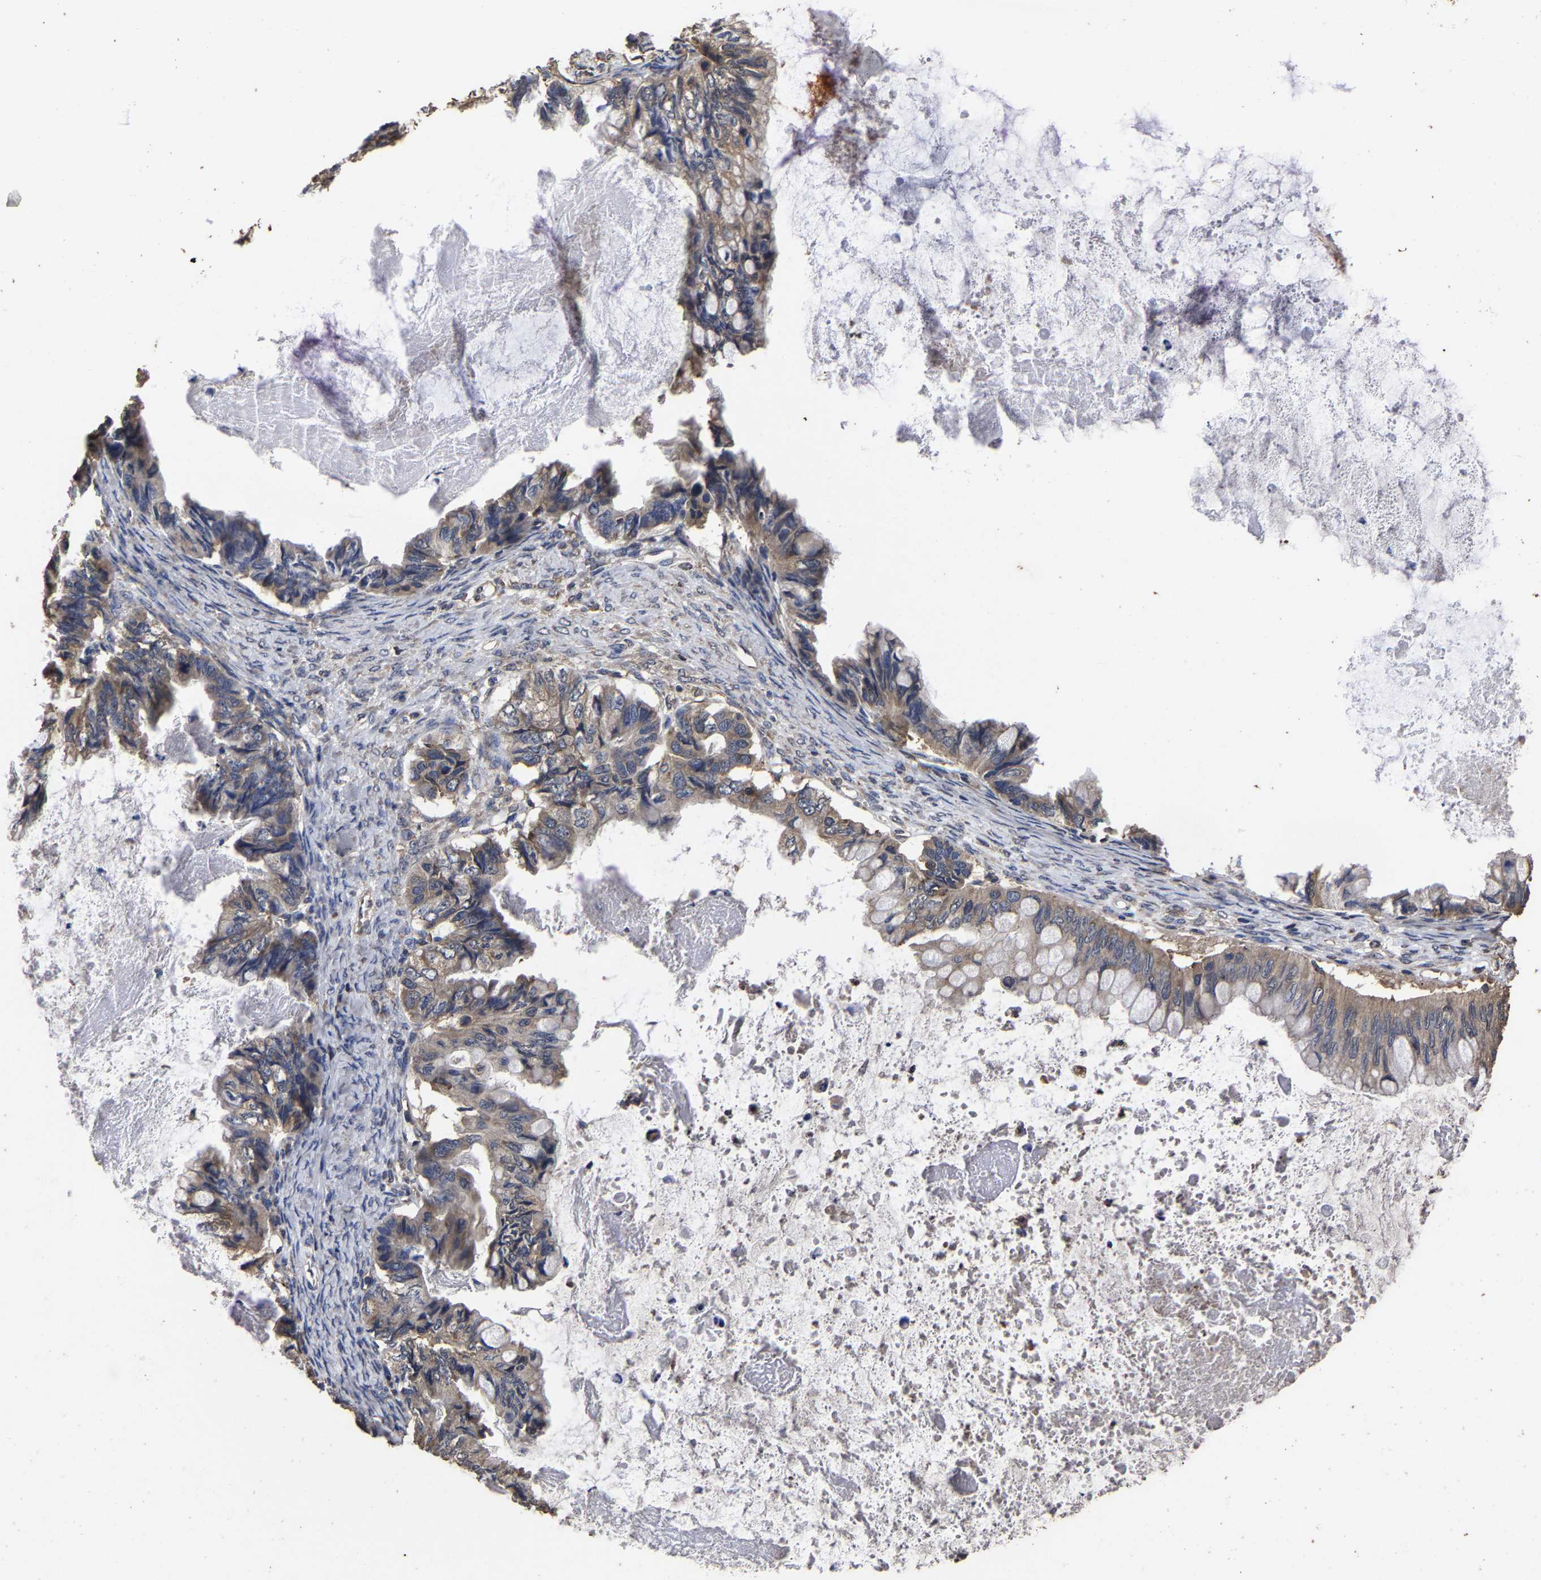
{"staining": {"intensity": "moderate", "quantity": "25%-75%", "location": "cytoplasmic/membranous"}, "tissue": "ovarian cancer", "cell_type": "Tumor cells", "image_type": "cancer", "snomed": [{"axis": "morphology", "description": "Cystadenocarcinoma, mucinous, NOS"}, {"axis": "topography", "description": "Ovary"}], "caption": "Ovarian cancer stained with immunohistochemistry displays moderate cytoplasmic/membranous expression in approximately 25%-75% of tumor cells.", "gene": "ITCH", "patient": {"sex": "female", "age": 80}}